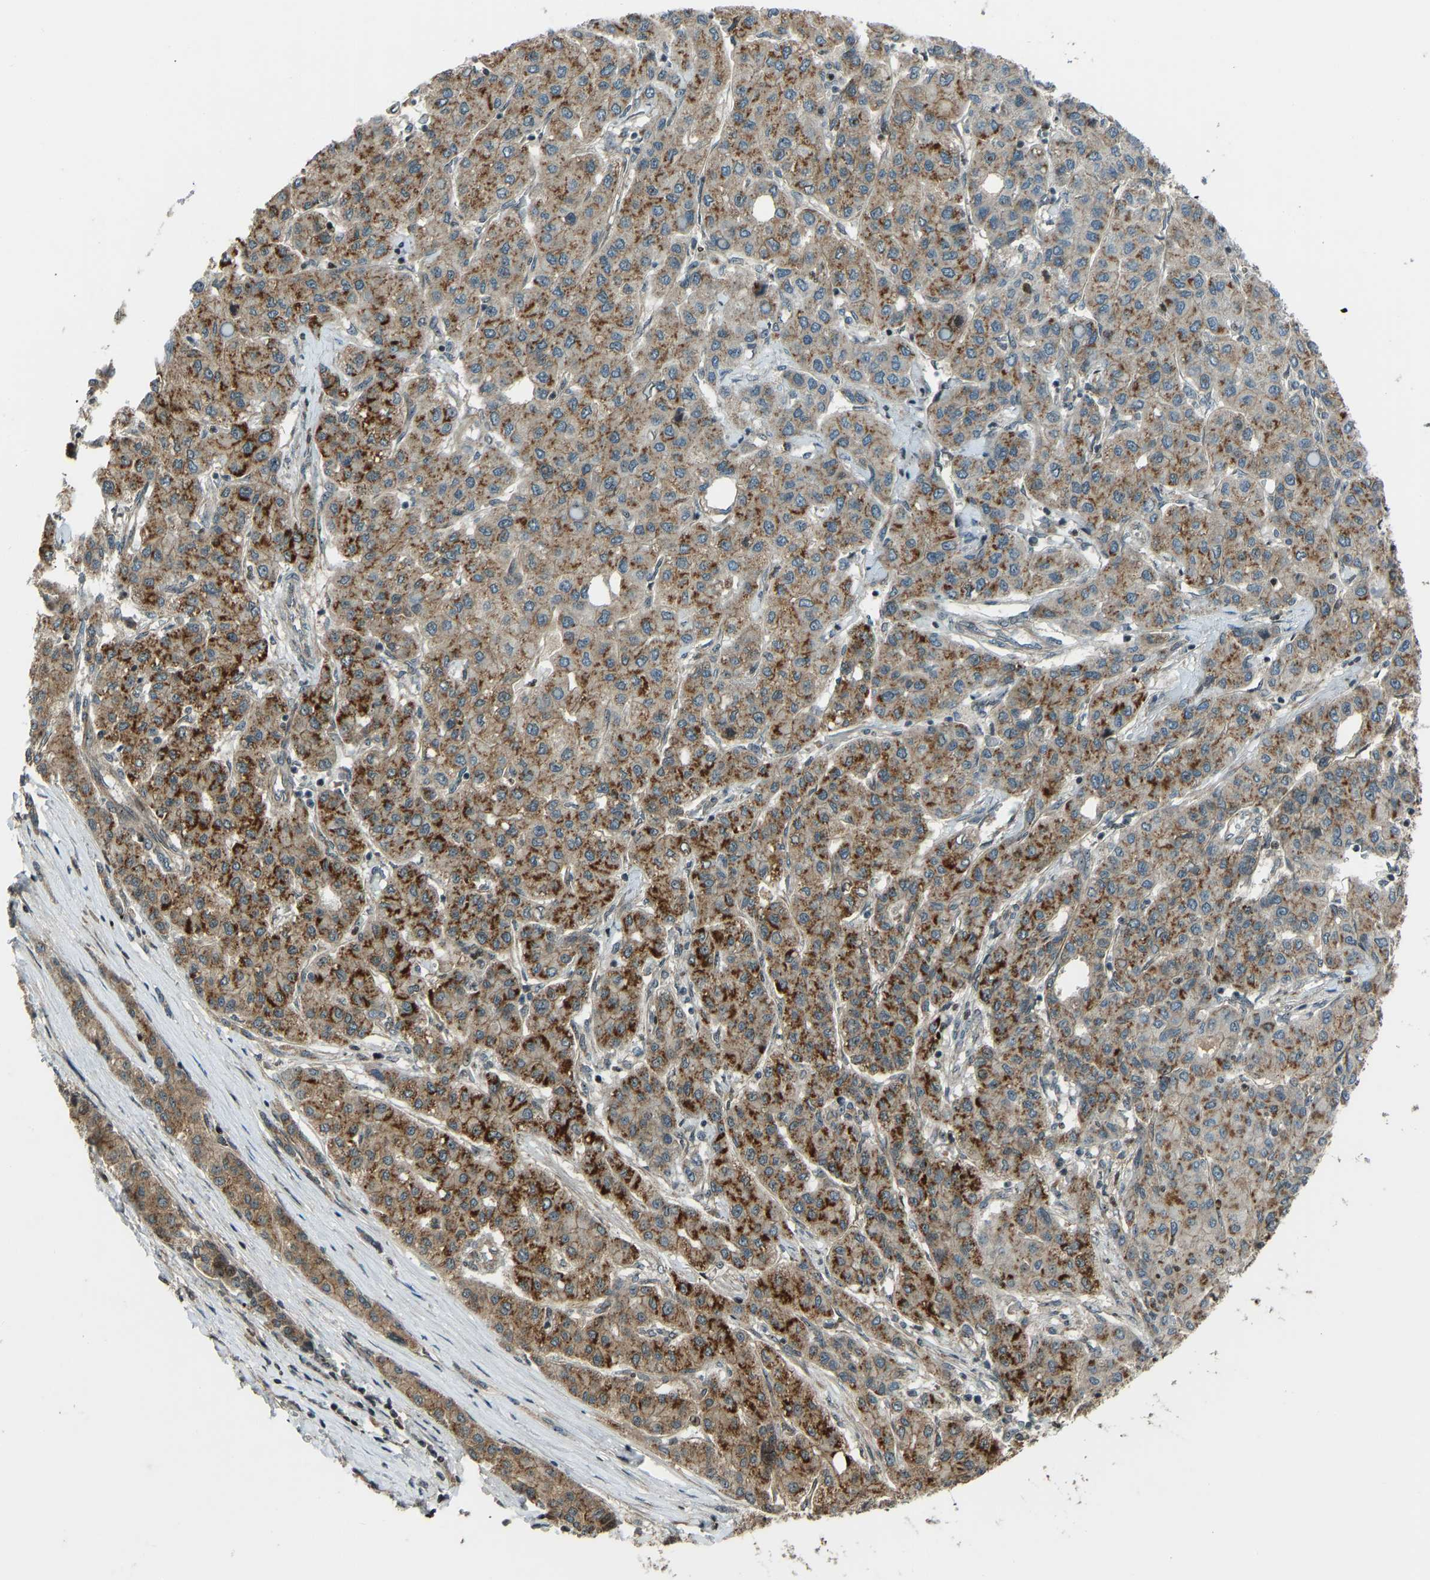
{"staining": {"intensity": "moderate", "quantity": ">75%", "location": "cytoplasmic/membranous"}, "tissue": "liver cancer", "cell_type": "Tumor cells", "image_type": "cancer", "snomed": [{"axis": "morphology", "description": "Carcinoma, Hepatocellular, NOS"}, {"axis": "topography", "description": "Liver"}], "caption": "DAB (3,3'-diaminobenzidine) immunohistochemical staining of liver cancer exhibits moderate cytoplasmic/membranous protein positivity in about >75% of tumor cells.", "gene": "SVOPL", "patient": {"sex": "male", "age": 65}}